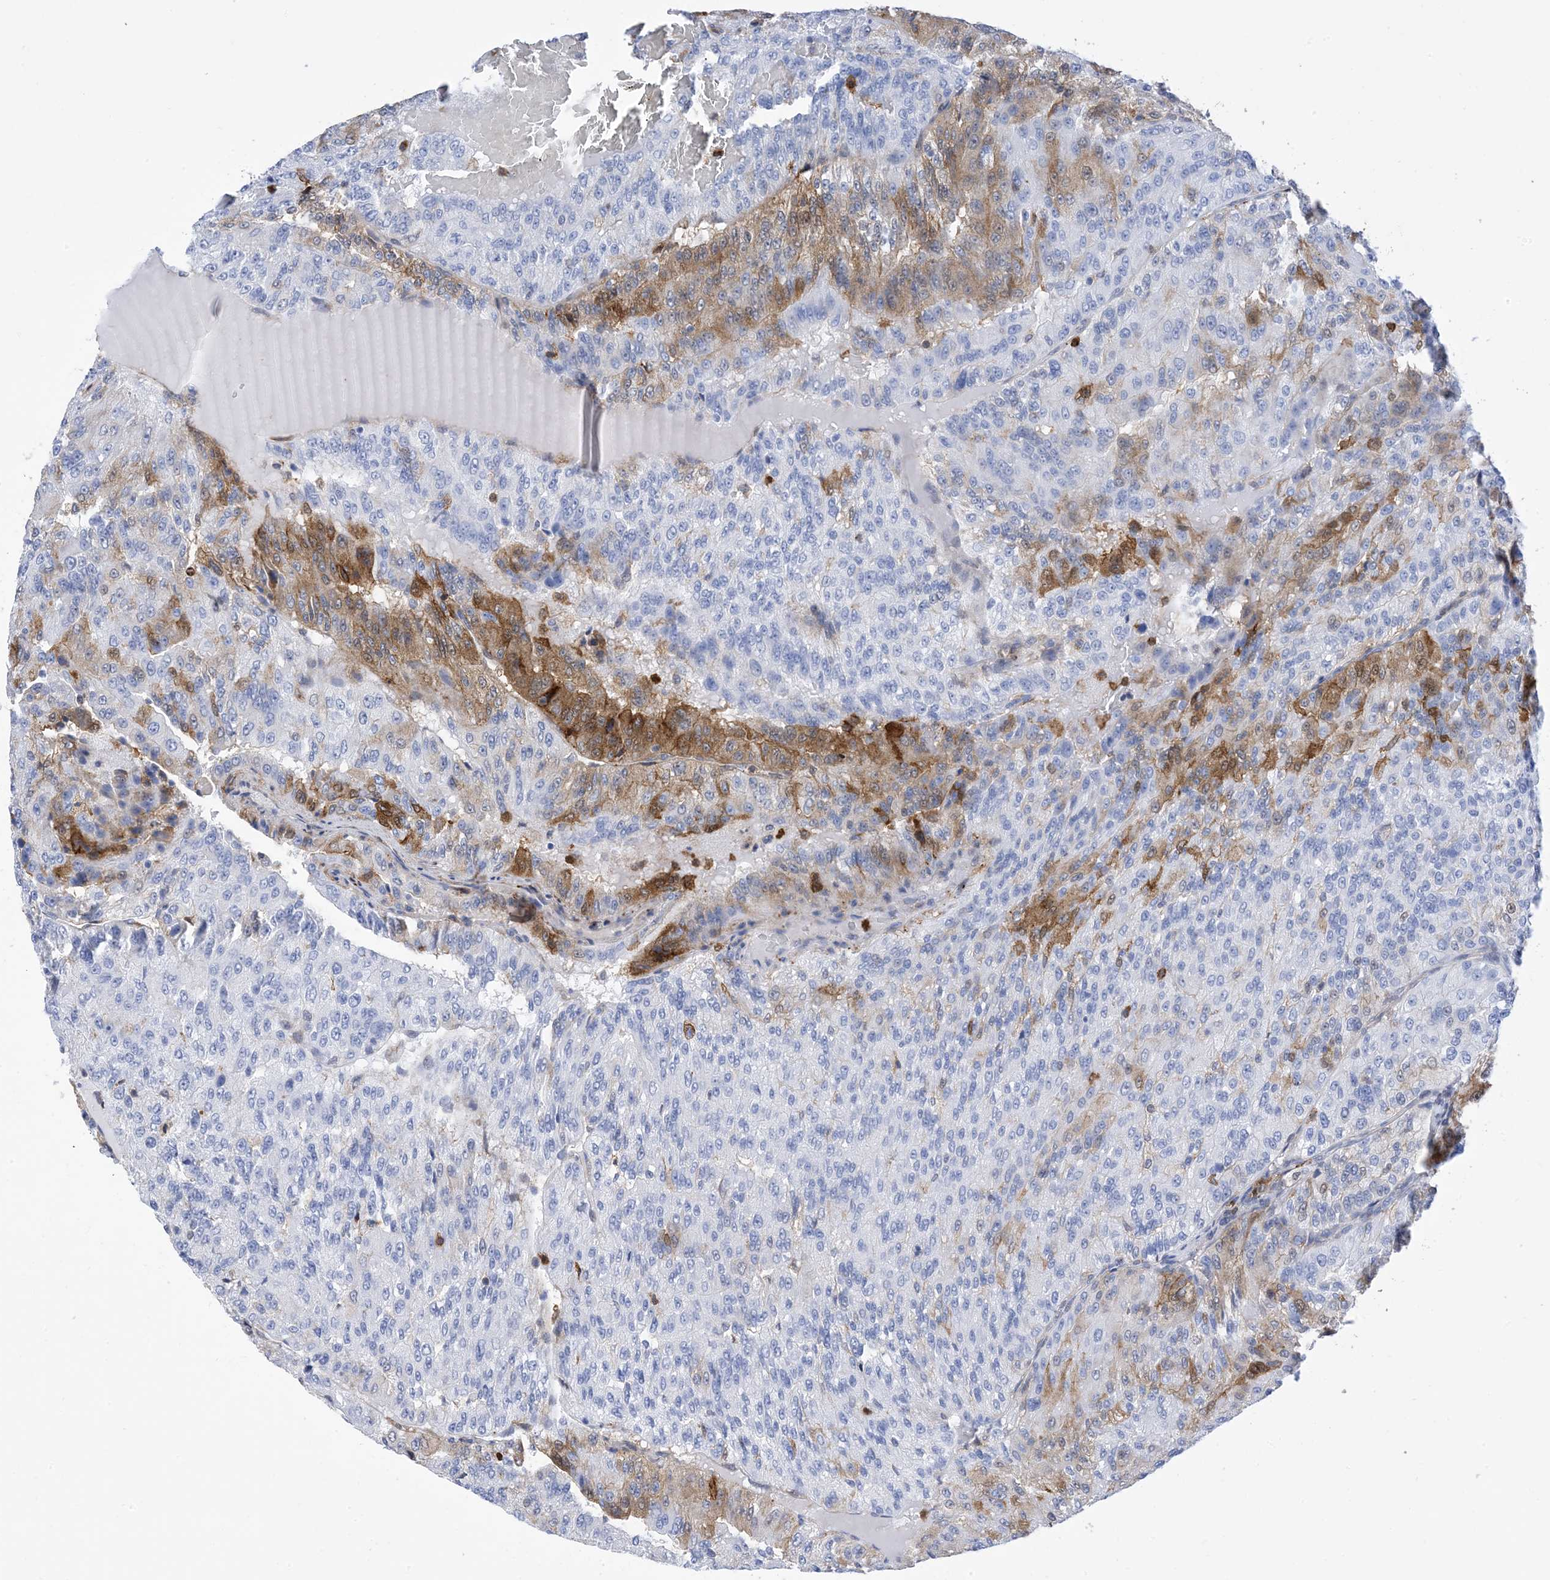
{"staining": {"intensity": "moderate", "quantity": "<25%", "location": "cytoplasmic/membranous"}, "tissue": "renal cancer", "cell_type": "Tumor cells", "image_type": "cancer", "snomed": [{"axis": "morphology", "description": "Adenocarcinoma, NOS"}, {"axis": "topography", "description": "Kidney"}], "caption": "A brown stain highlights moderate cytoplasmic/membranous expression of a protein in human adenocarcinoma (renal) tumor cells.", "gene": "ANXA1", "patient": {"sex": "female", "age": 63}}